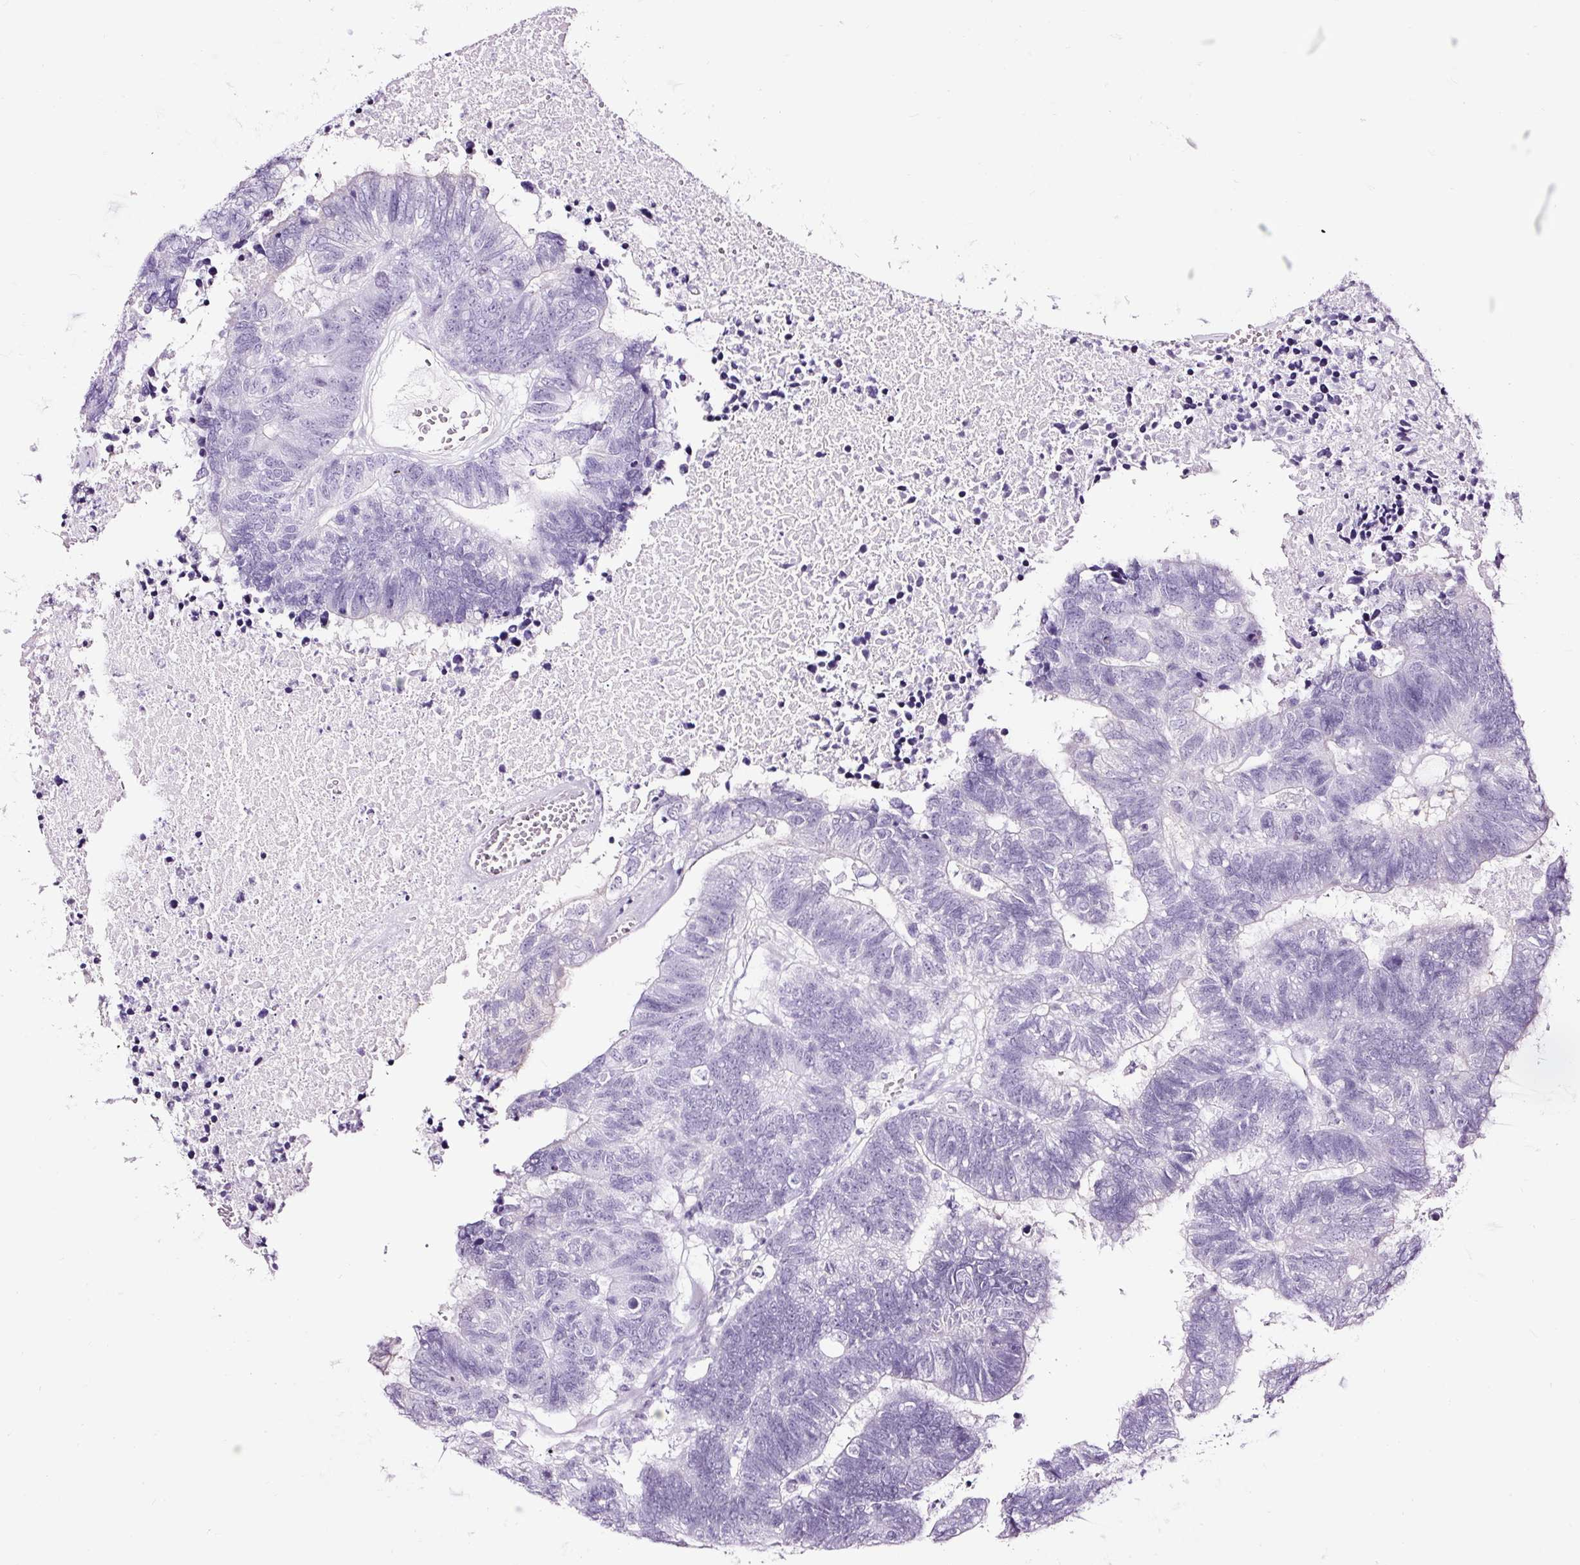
{"staining": {"intensity": "negative", "quantity": "none", "location": "none"}, "tissue": "colorectal cancer", "cell_type": "Tumor cells", "image_type": "cancer", "snomed": [{"axis": "morphology", "description": "Adenocarcinoma, NOS"}, {"axis": "topography", "description": "Colon"}], "caption": "DAB (3,3'-diaminobenzidine) immunohistochemical staining of colorectal cancer displays no significant positivity in tumor cells. The staining was performed using DAB to visualize the protein expression in brown, while the nuclei were stained in blue with hematoxylin (Magnification: 20x).", "gene": "NPHS2", "patient": {"sex": "female", "age": 48}}